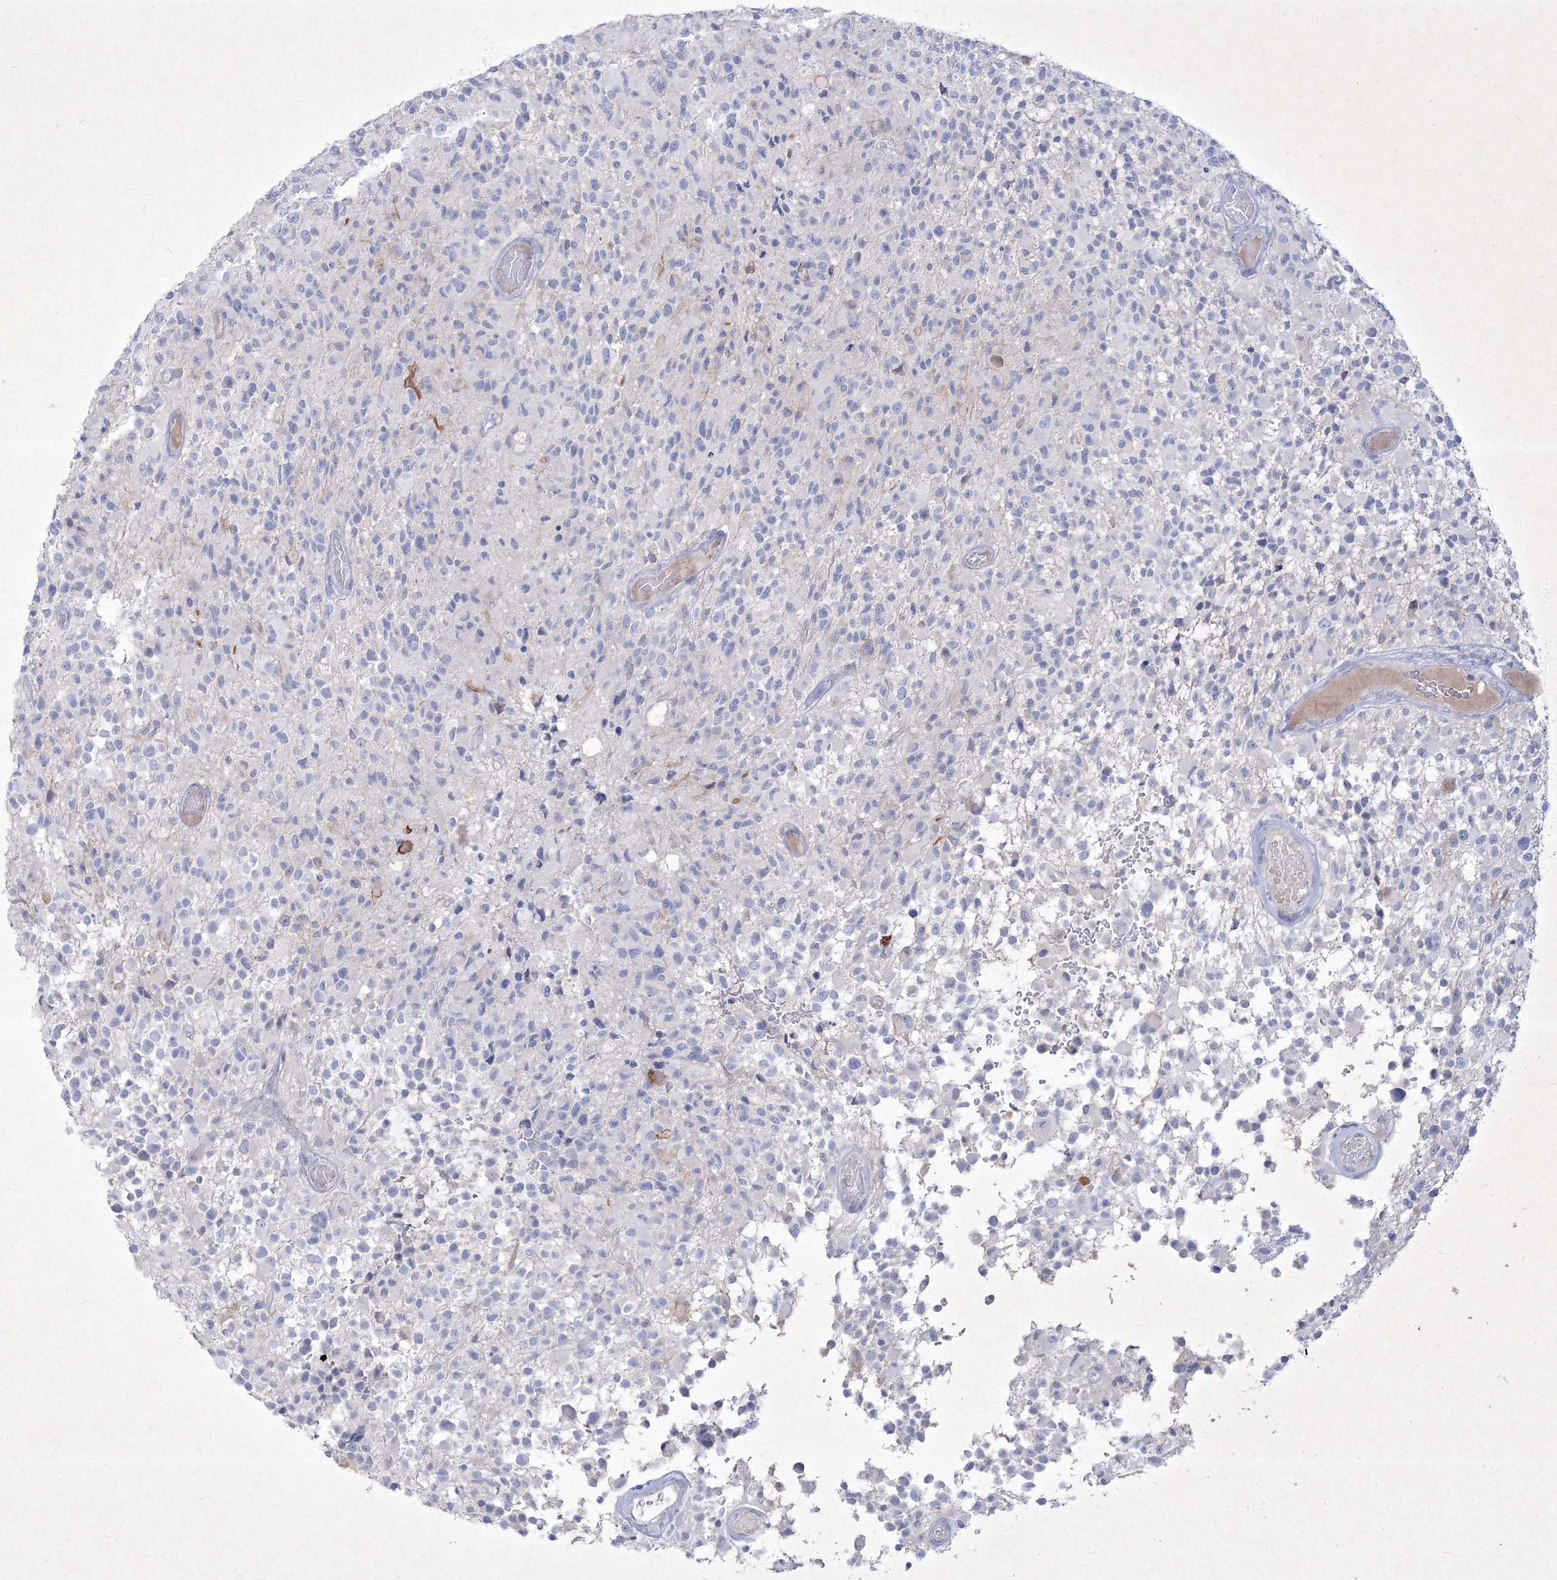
{"staining": {"intensity": "negative", "quantity": "none", "location": "none"}, "tissue": "glioma", "cell_type": "Tumor cells", "image_type": "cancer", "snomed": [{"axis": "morphology", "description": "Glioma, malignant, High grade"}, {"axis": "morphology", "description": "Glioblastoma, NOS"}, {"axis": "topography", "description": "Brain"}], "caption": "Tumor cells are negative for protein expression in human malignant glioma (high-grade).", "gene": "TMEM139", "patient": {"sex": "male", "age": 60}}